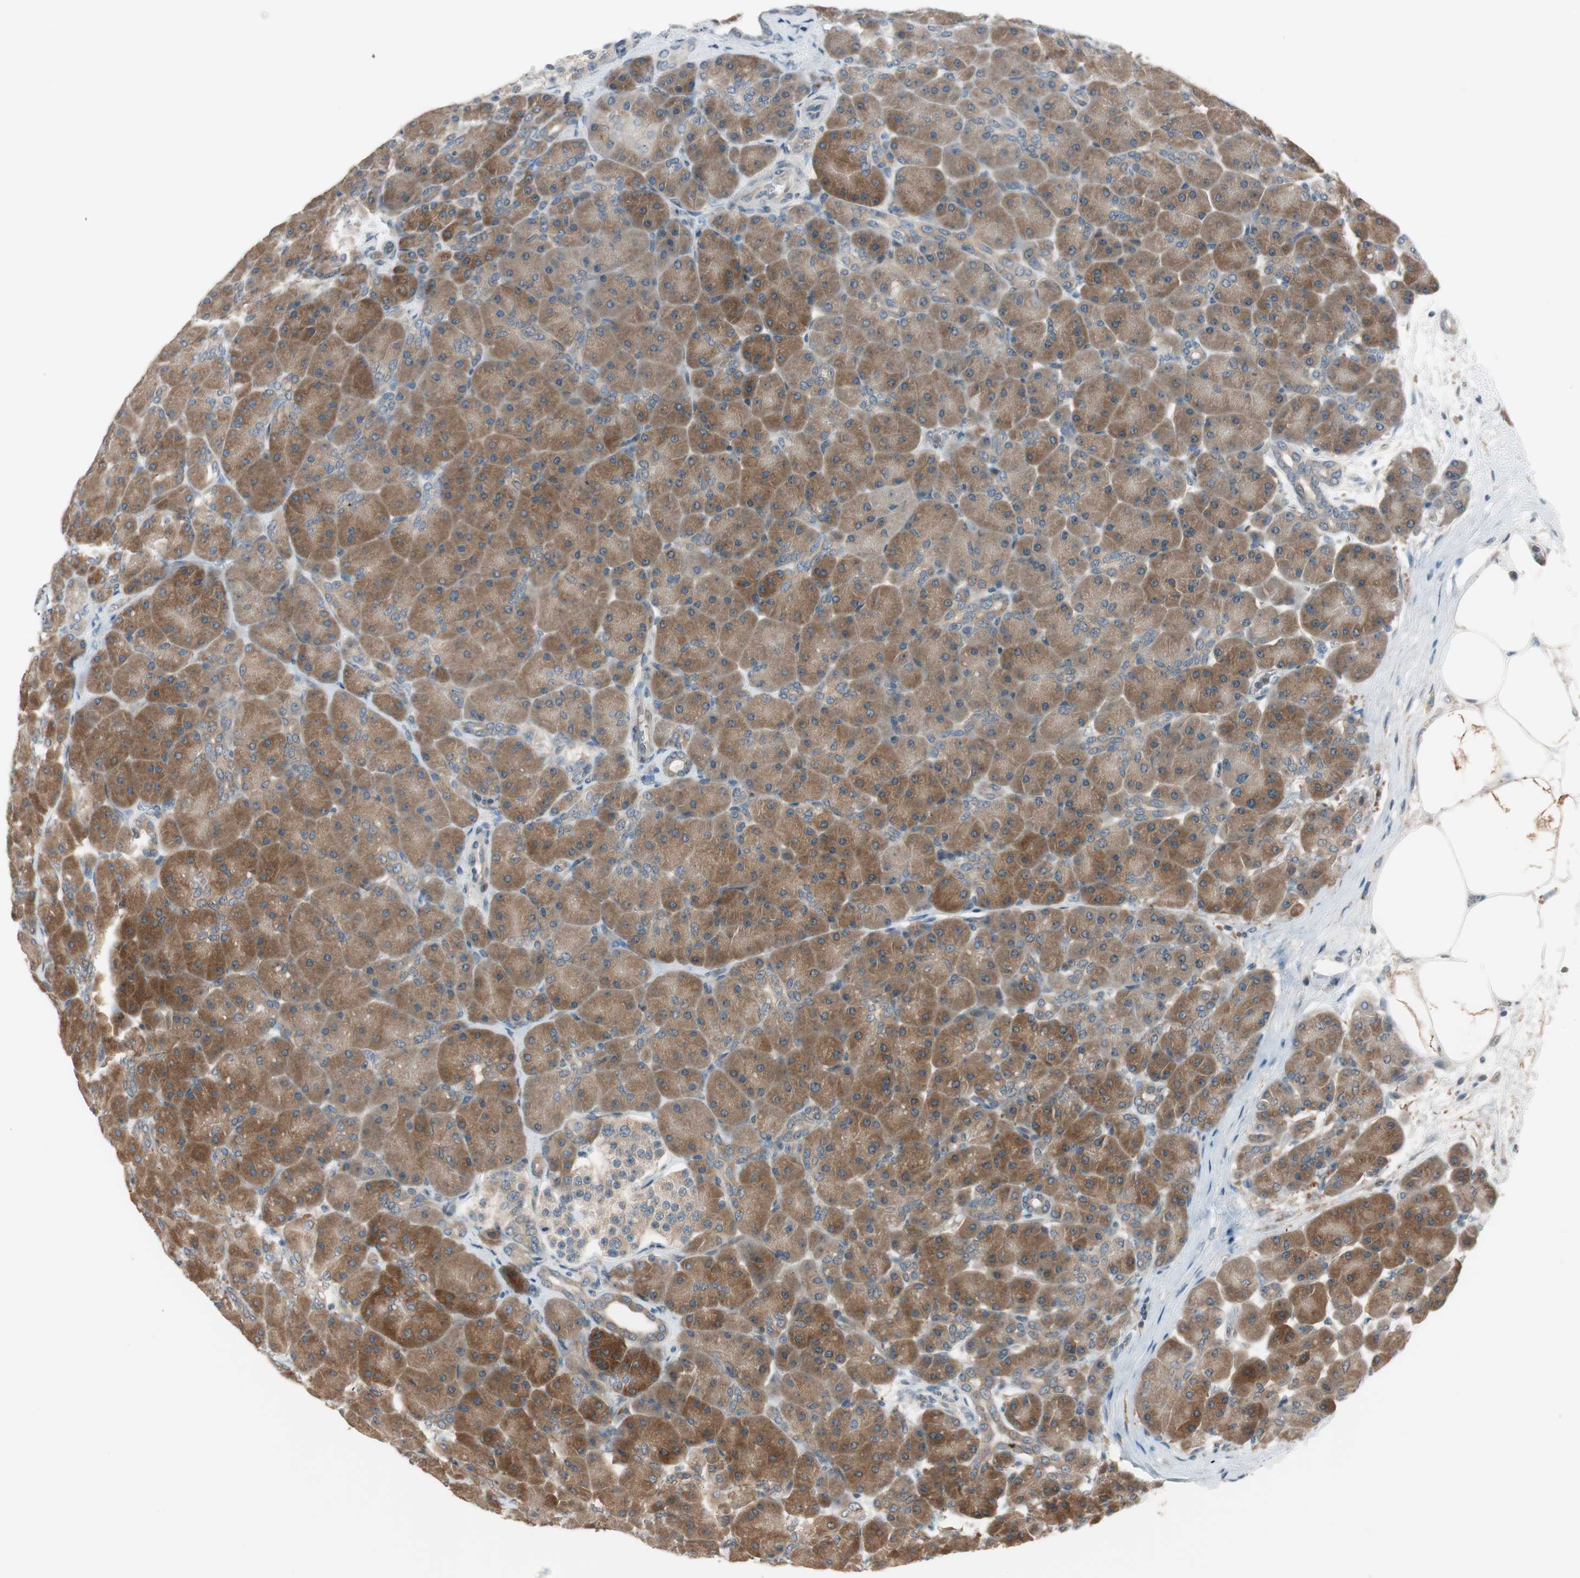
{"staining": {"intensity": "moderate", "quantity": ">75%", "location": "cytoplasmic/membranous"}, "tissue": "pancreas", "cell_type": "Exocrine glandular cells", "image_type": "normal", "snomed": [{"axis": "morphology", "description": "Normal tissue, NOS"}, {"axis": "topography", "description": "Pancreas"}], "caption": "Immunohistochemical staining of normal pancreas demonstrates >75% levels of moderate cytoplasmic/membranous protein staining in approximately >75% of exocrine glandular cells. The protein is shown in brown color, while the nuclei are stained blue.", "gene": "CGRRF1", "patient": {"sex": "male", "age": 66}}